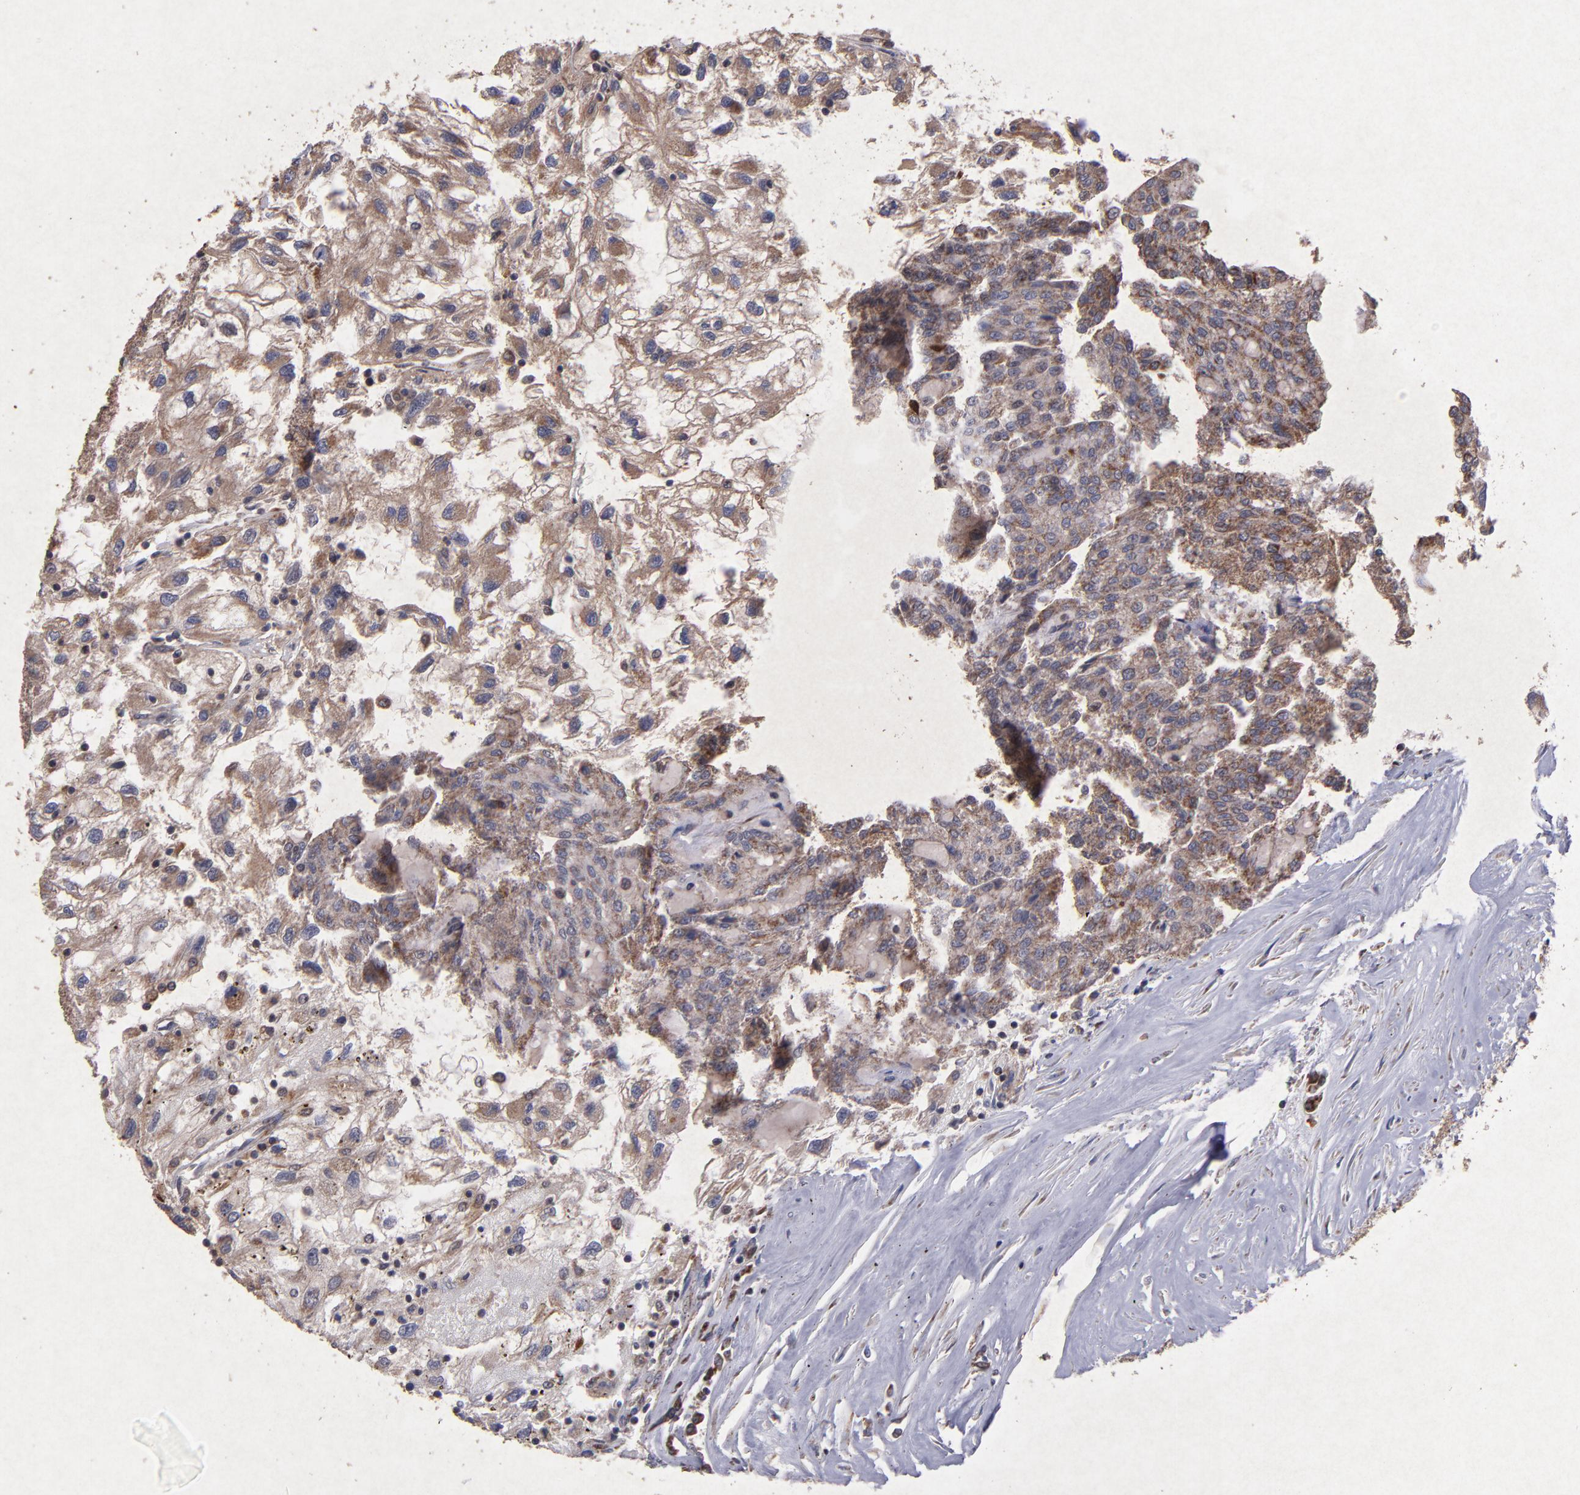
{"staining": {"intensity": "weak", "quantity": "25%-75%", "location": "cytoplasmic/membranous"}, "tissue": "renal cancer", "cell_type": "Tumor cells", "image_type": "cancer", "snomed": [{"axis": "morphology", "description": "Normal tissue, NOS"}, {"axis": "morphology", "description": "Adenocarcinoma, NOS"}, {"axis": "topography", "description": "Kidney"}], "caption": "A photomicrograph of human adenocarcinoma (renal) stained for a protein demonstrates weak cytoplasmic/membranous brown staining in tumor cells.", "gene": "TIMM9", "patient": {"sex": "male", "age": 71}}